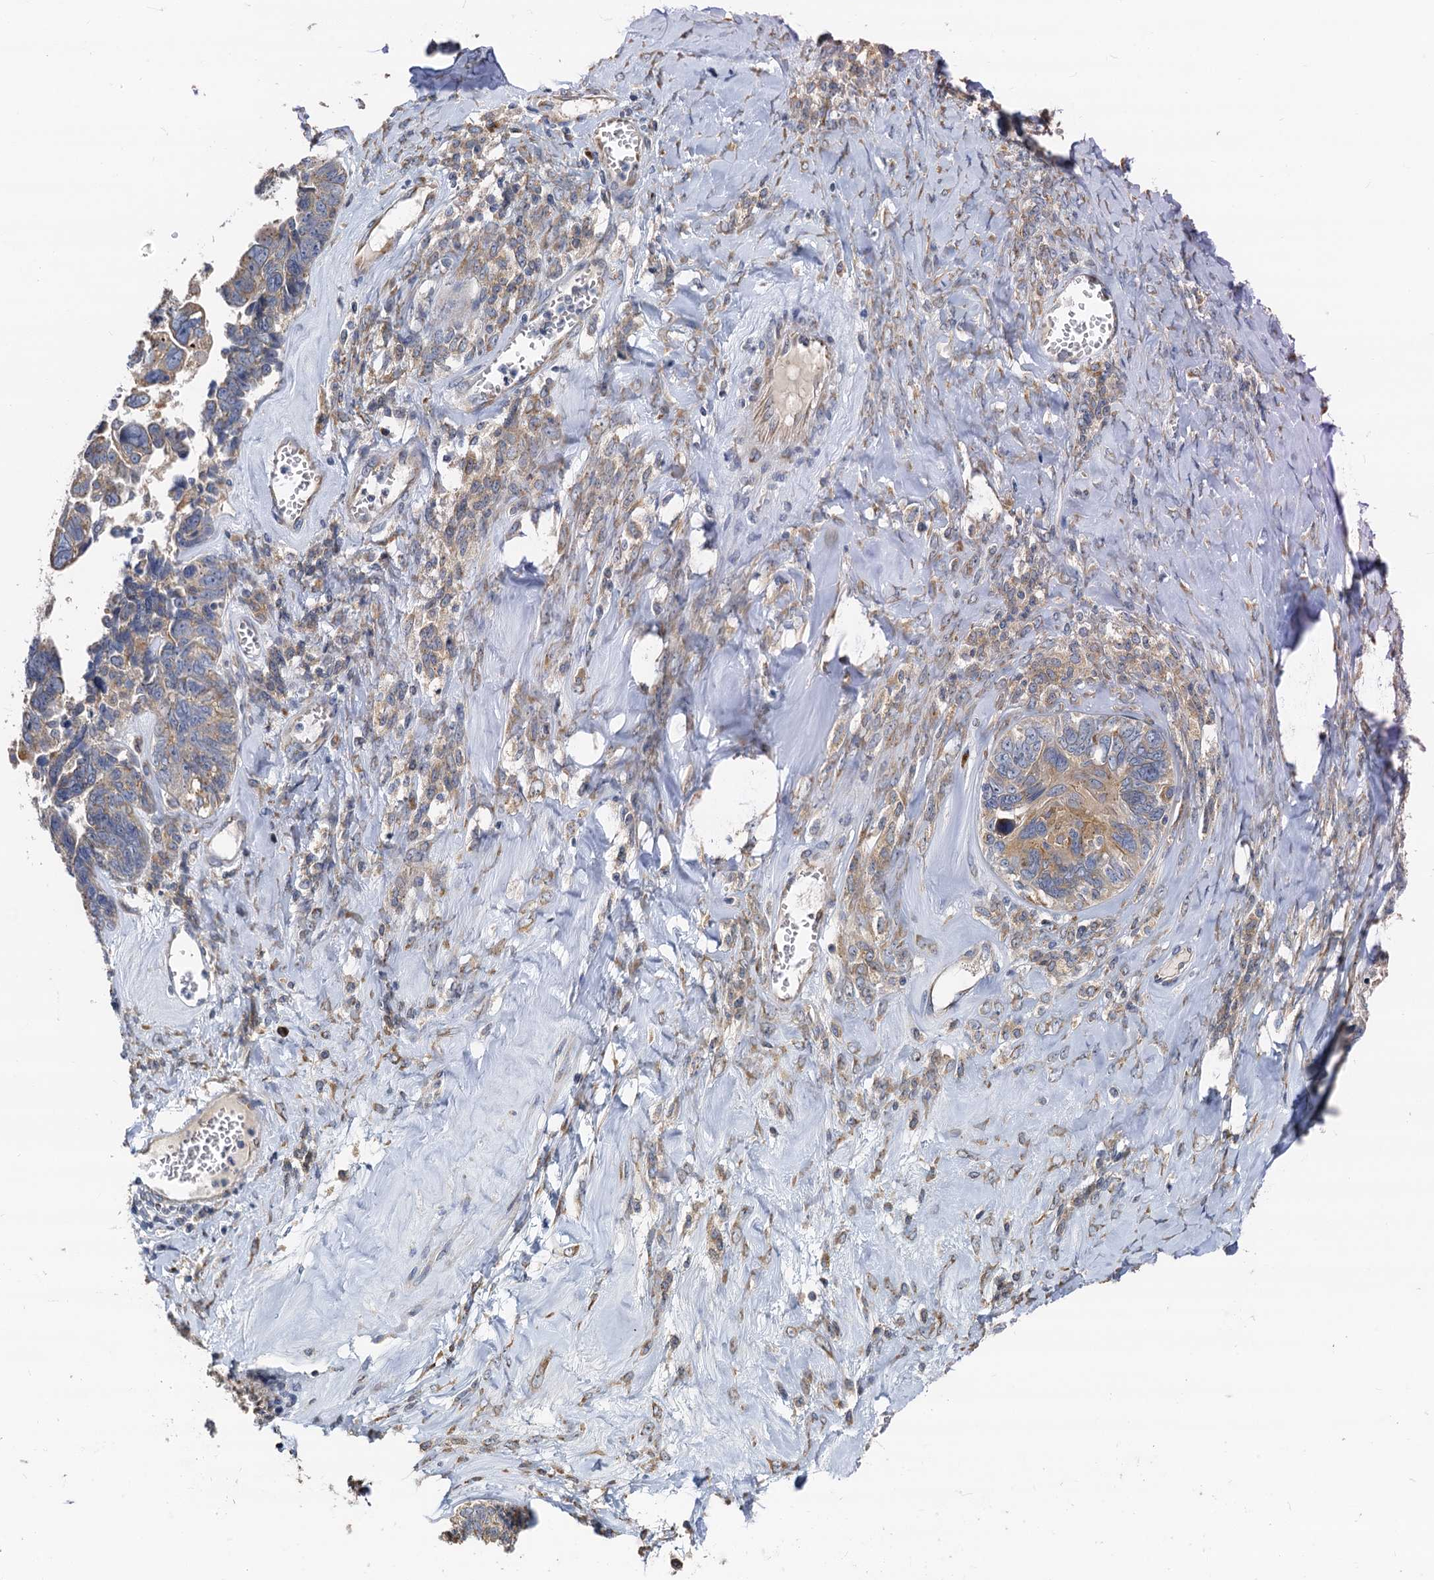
{"staining": {"intensity": "weak", "quantity": "25%-75%", "location": "cytoplasmic/membranous"}, "tissue": "ovarian cancer", "cell_type": "Tumor cells", "image_type": "cancer", "snomed": [{"axis": "morphology", "description": "Cystadenocarcinoma, serous, NOS"}, {"axis": "topography", "description": "Ovary"}], "caption": "An immunohistochemistry (IHC) image of tumor tissue is shown. Protein staining in brown labels weak cytoplasmic/membranous positivity in ovarian cancer within tumor cells.", "gene": "NKAPD1", "patient": {"sex": "female", "age": 79}}